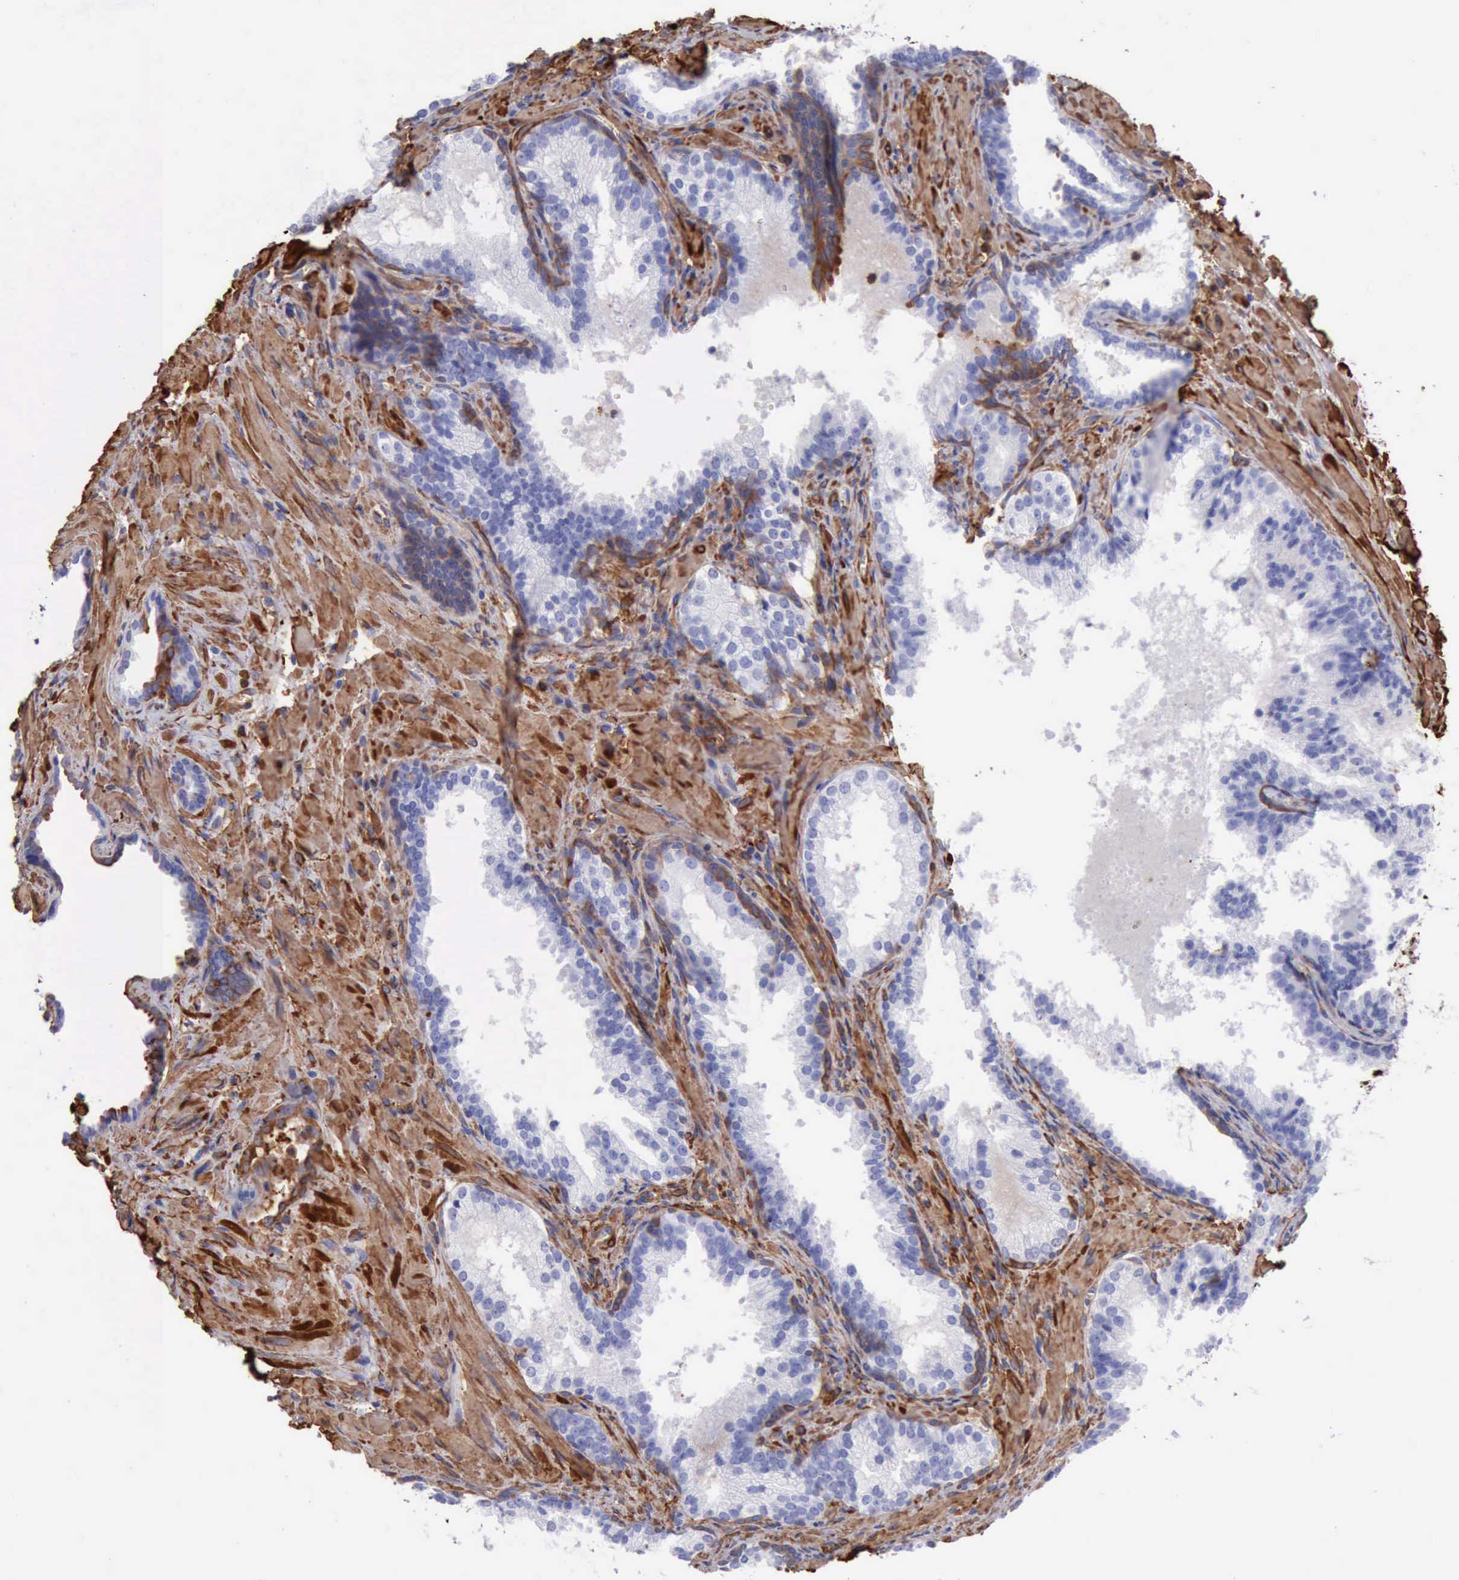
{"staining": {"intensity": "negative", "quantity": "none", "location": "none"}, "tissue": "prostate cancer", "cell_type": "Tumor cells", "image_type": "cancer", "snomed": [{"axis": "morphology", "description": "Adenocarcinoma, Medium grade"}, {"axis": "topography", "description": "Prostate"}], "caption": "There is no significant positivity in tumor cells of prostate cancer (medium-grade adenocarcinoma).", "gene": "FLNA", "patient": {"sex": "male", "age": 64}}